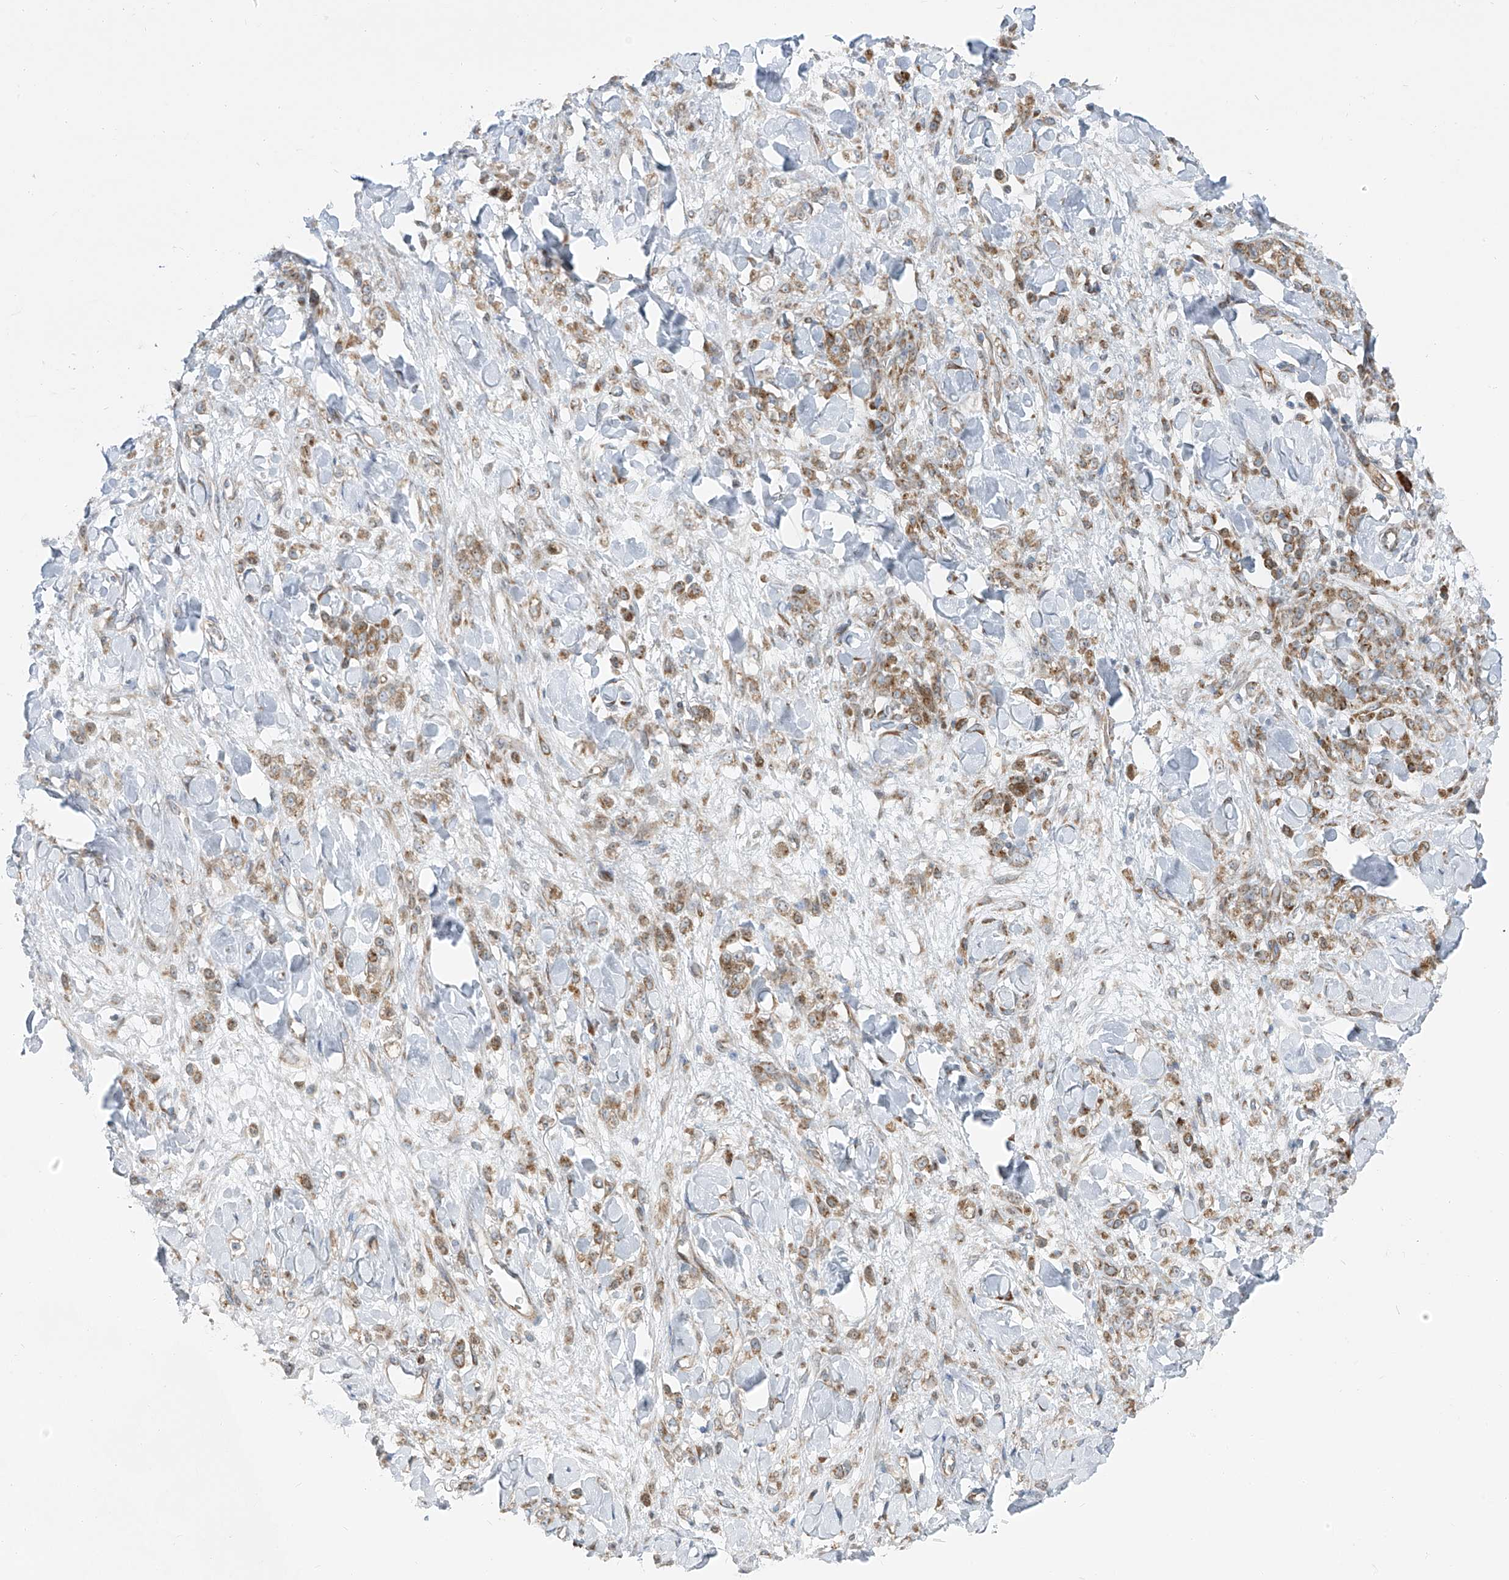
{"staining": {"intensity": "moderate", "quantity": ">75%", "location": "cytoplasmic/membranous"}, "tissue": "stomach cancer", "cell_type": "Tumor cells", "image_type": "cancer", "snomed": [{"axis": "morphology", "description": "Normal tissue, NOS"}, {"axis": "morphology", "description": "Adenocarcinoma, NOS"}, {"axis": "topography", "description": "Stomach"}], "caption": "Moderate cytoplasmic/membranous positivity is present in approximately >75% of tumor cells in stomach cancer (adenocarcinoma).", "gene": "HIC2", "patient": {"sex": "male", "age": 82}}